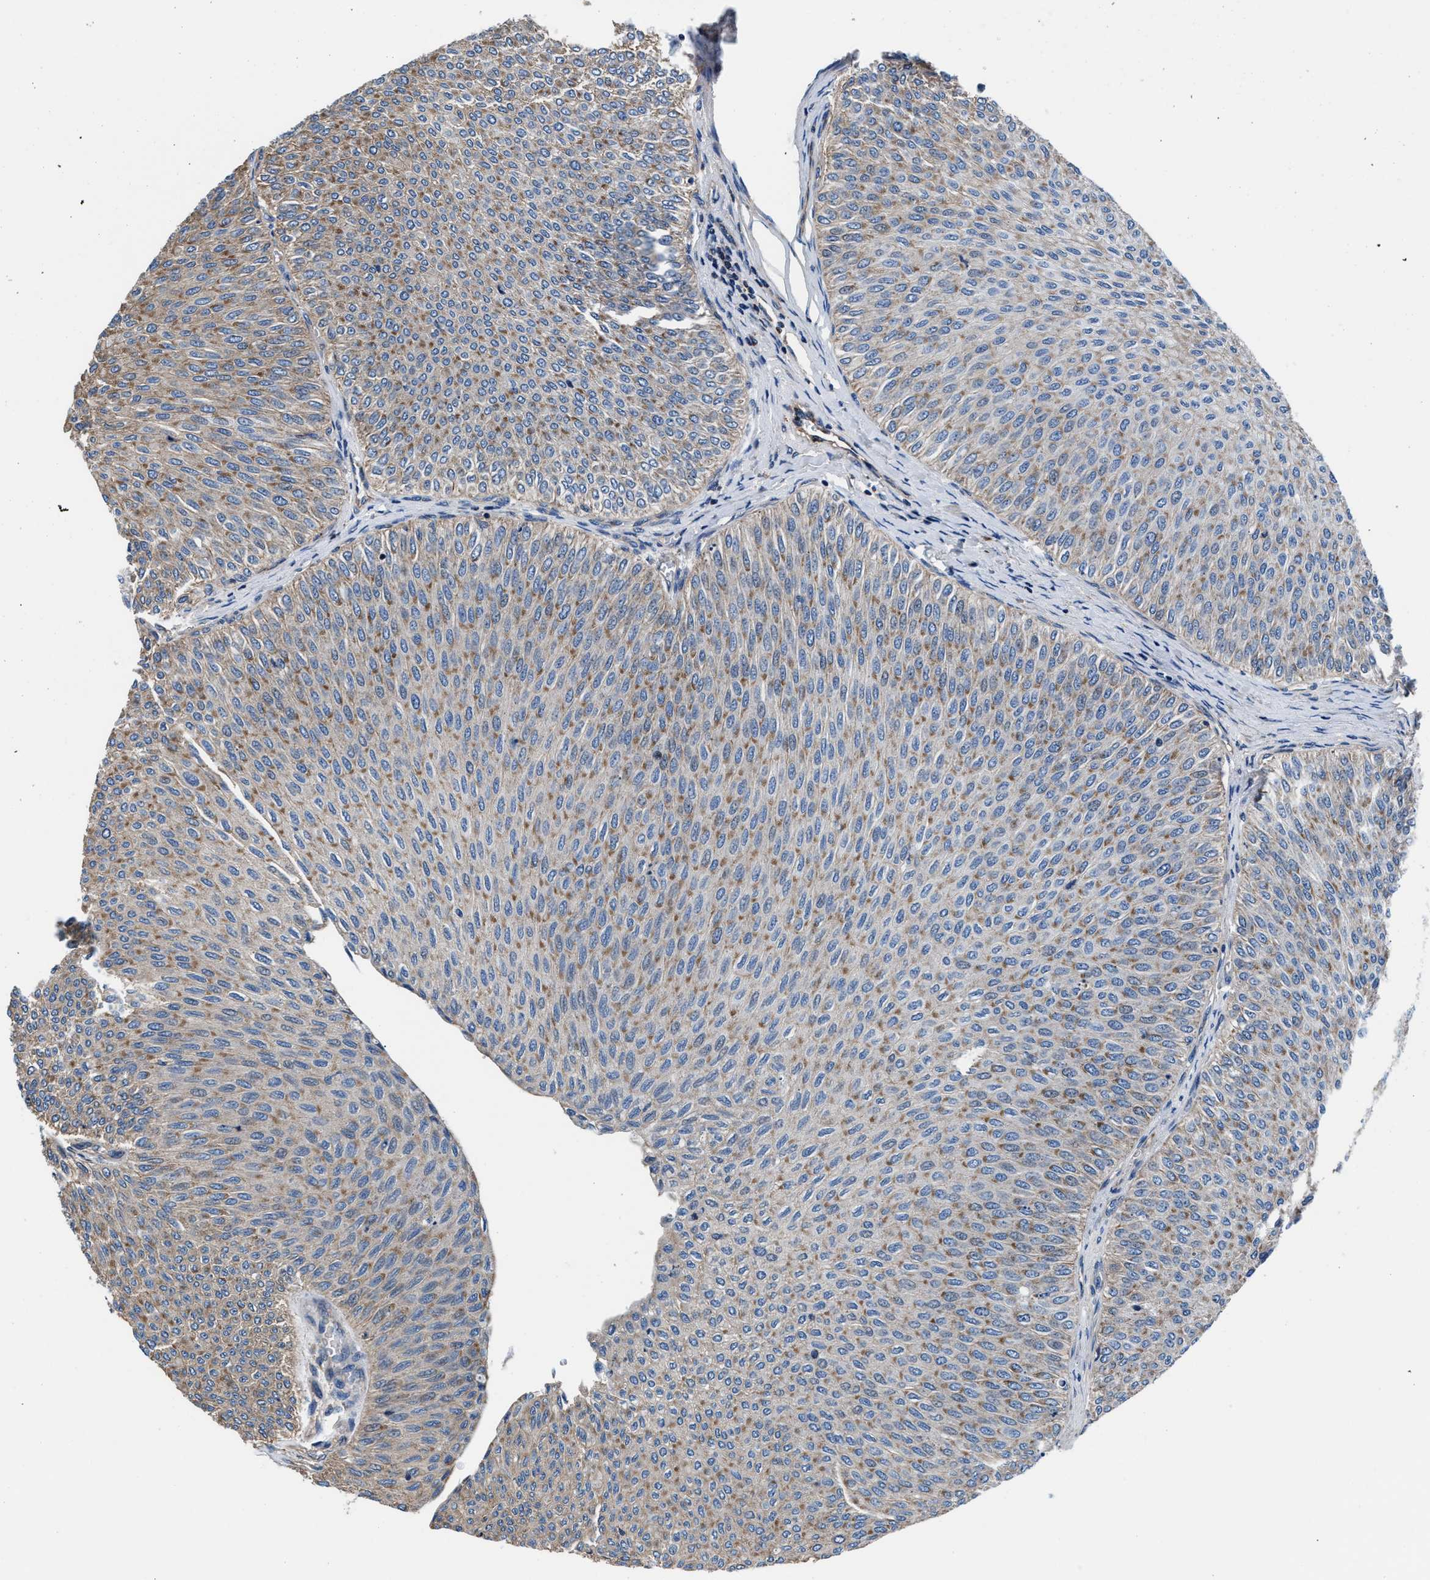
{"staining": {"intensity": "moderate", "quantity": ">75%", "location": "cytoplasmic/membranous"}, "tissue": "urothelial cancer", "cell_type": "Tumor cells", "image_type": "cancer", "snomed": [{"axis": "morphology", "description": "Urothelial carcinoma, Low grade"}, {"axis": "topography", "description": "Urinary bladder"}], "caption": "Tumor cells display moderate cytoplasmic/membranous expression in about >75% of cells in low-grade urothelial carcinoma.", "gene": "NKTR", "patient": {"sex": "male", "age": 78}}